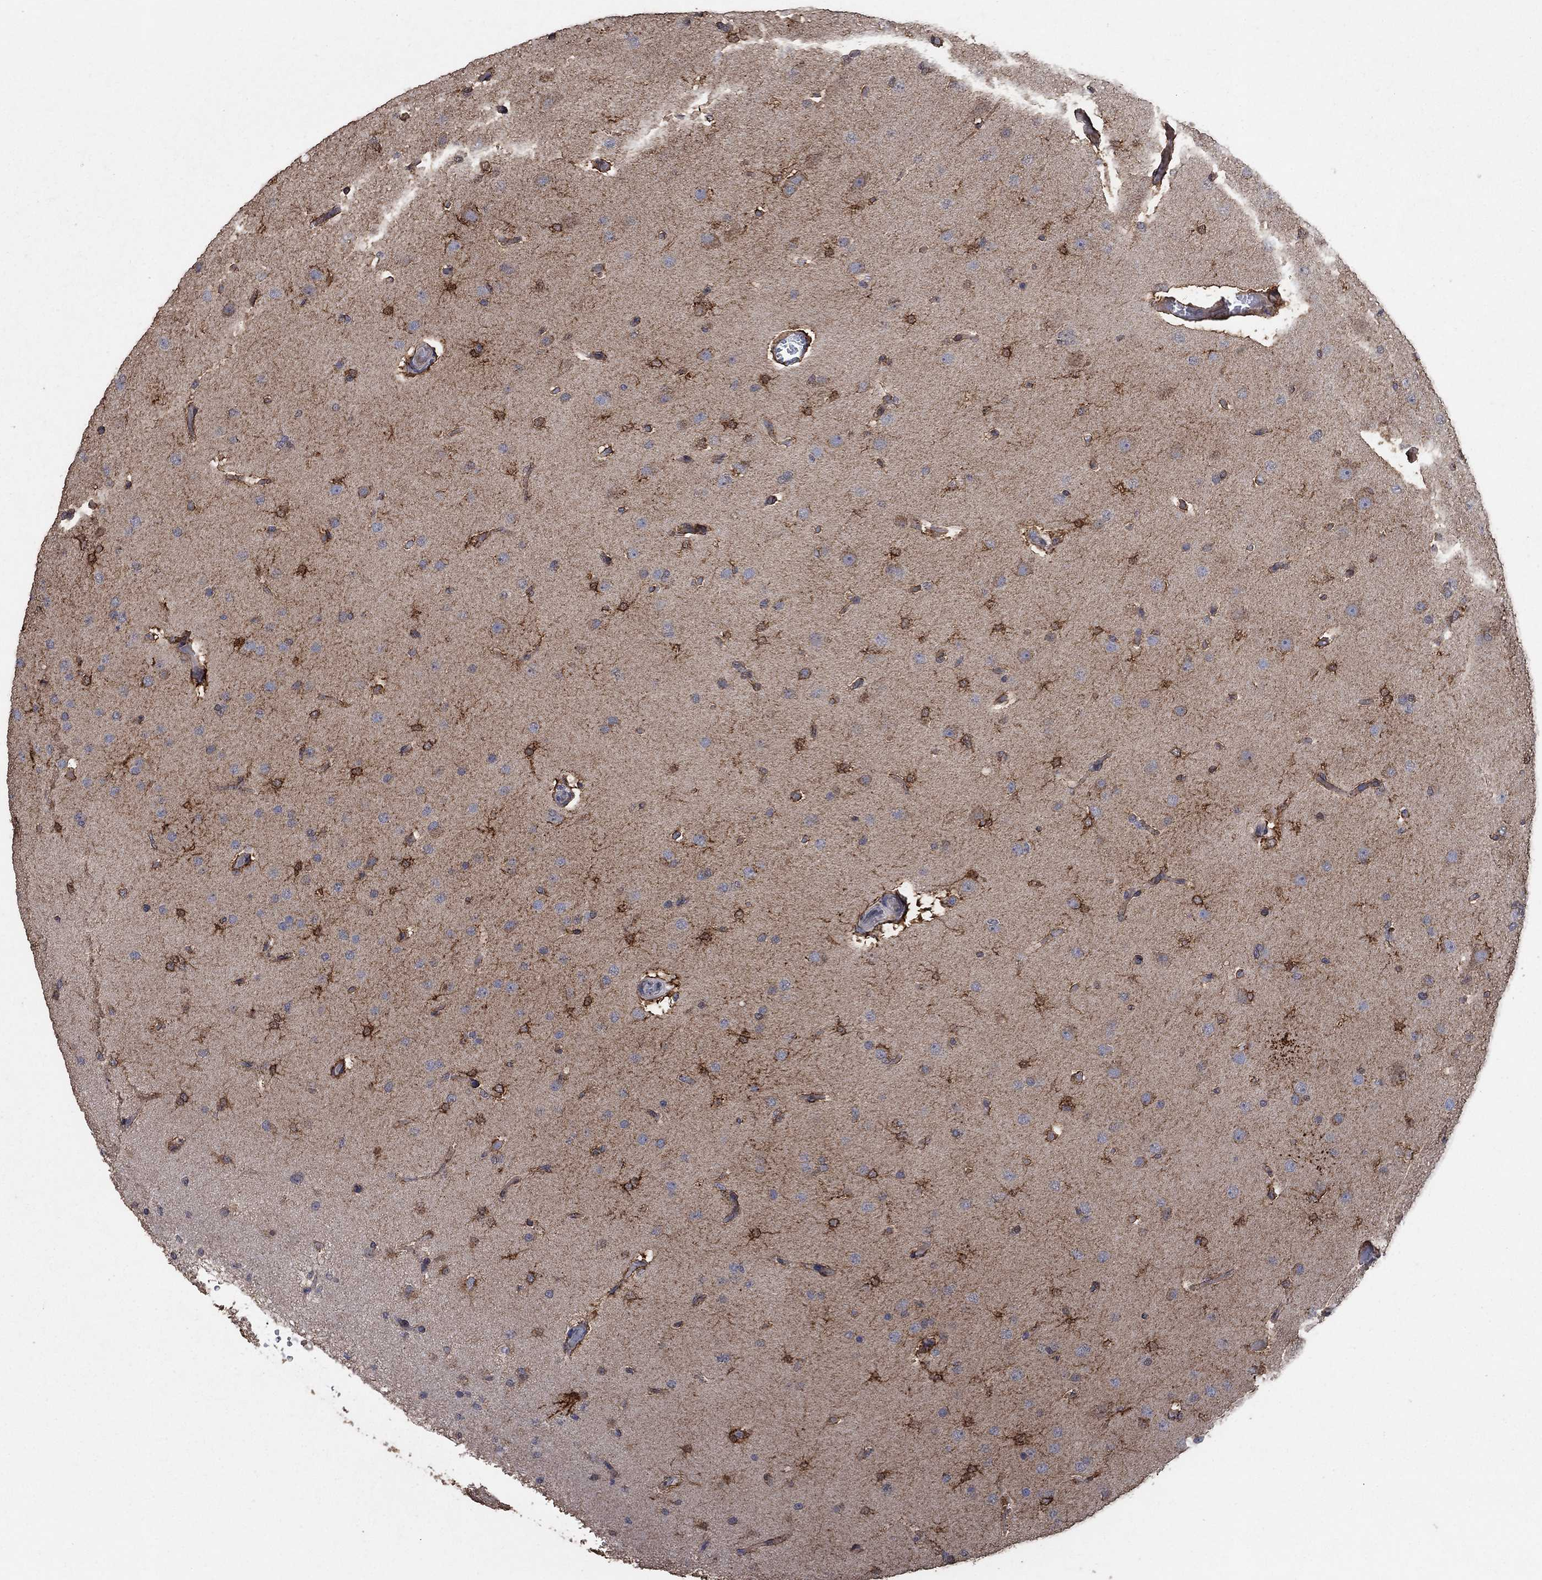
{"staining": {"intensity": "strong", "quantity": "25%-75%", "location": "cytoplasmic/membranous"}, "tissue": "glioma", "cell_type": "Tumor cells", "image_type": "cancer", "snomed": [{"axis": "morphology", "description": "Glioma, malignant, Low grade"}, {"axis": "topography", "description": "Brain"}], "caption": "About 25%-75% of tumor cells in glioma show strong cytoplasmic/membranous protein positivity as visualized by brown immunohistochemical staining.", "gene": "MRPS24", "patient": {"sex": "male", "age": 41}}